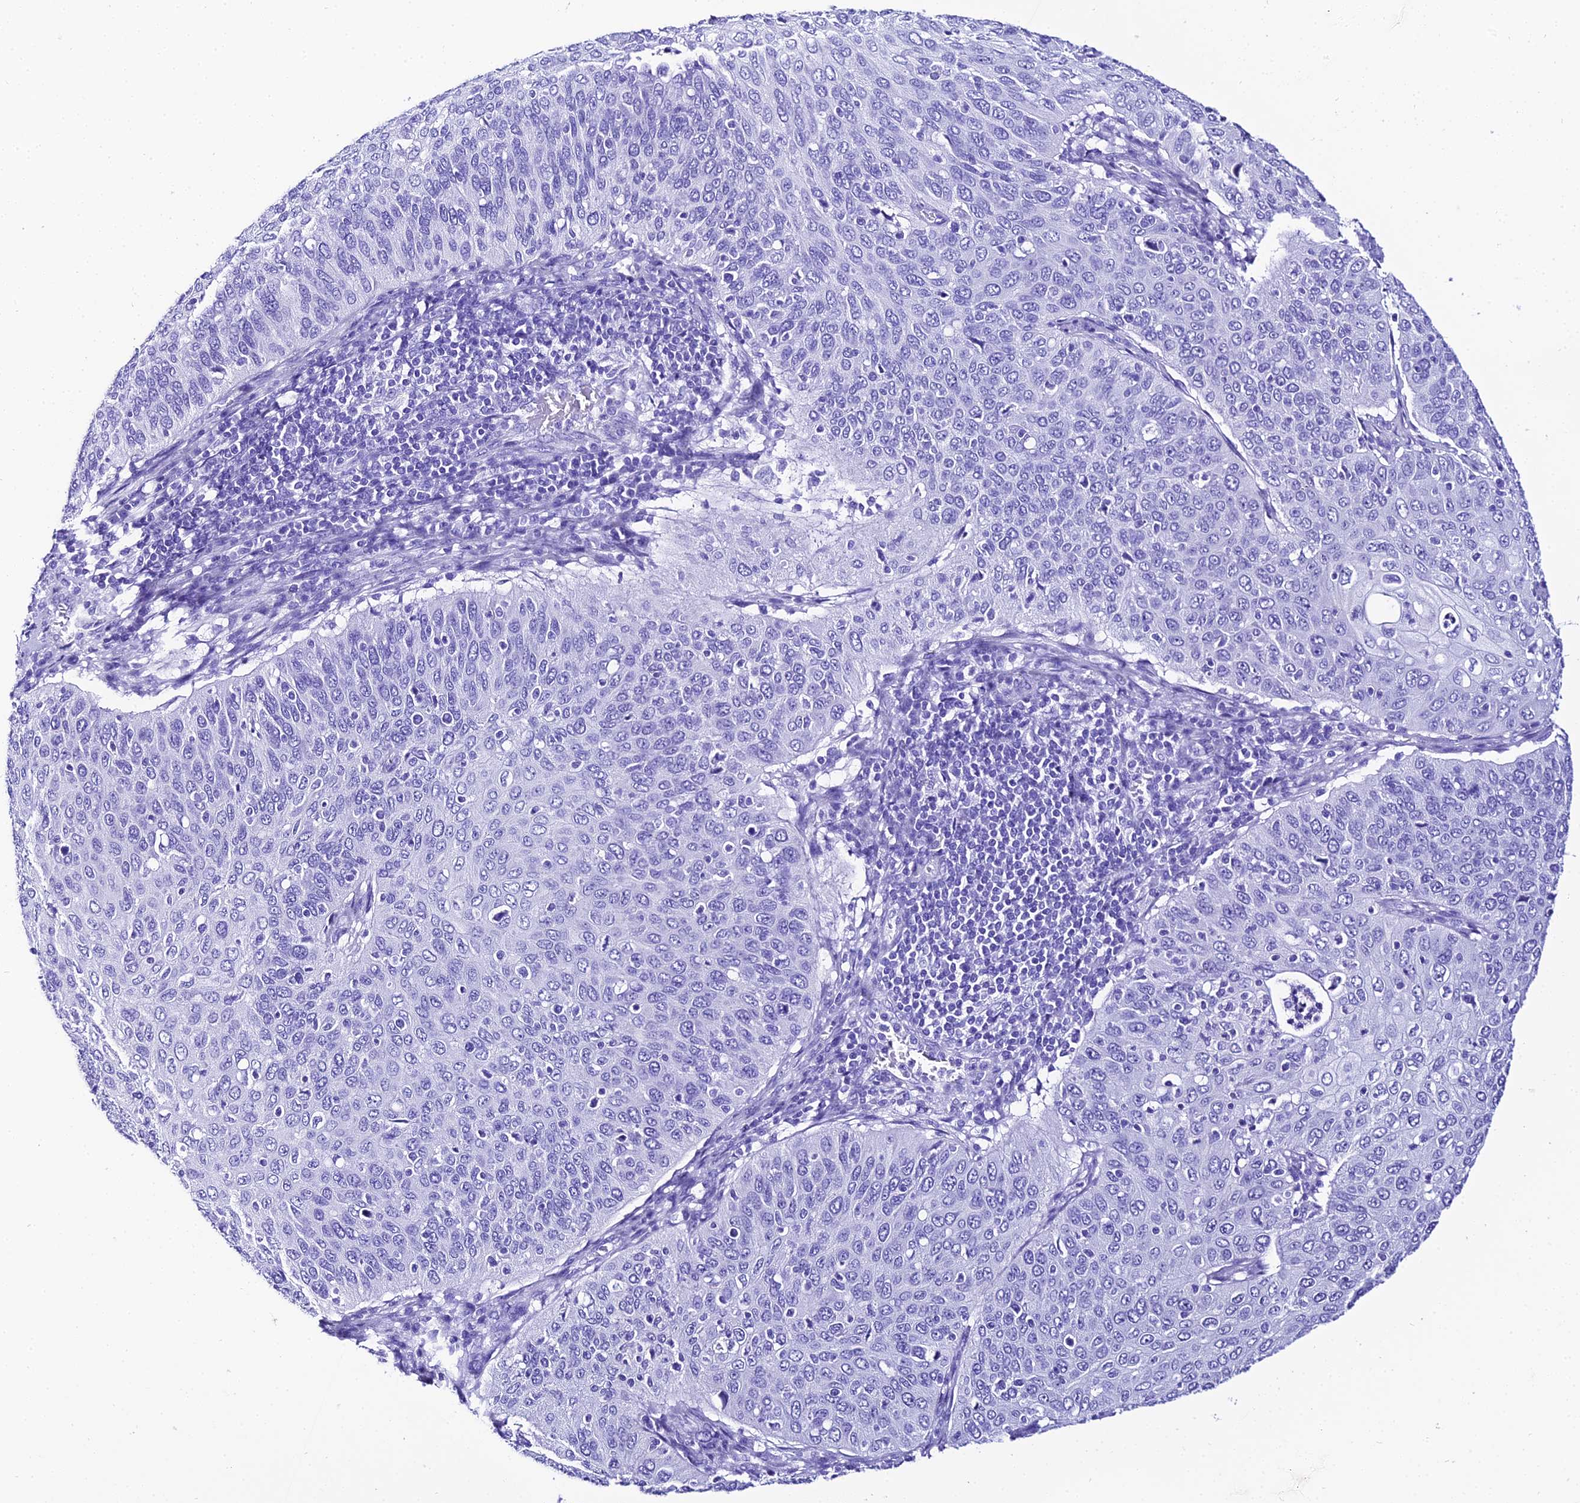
{"staining": {"intensity": "negative", "quantity": "none", "location": "none"}, "tissue": "cervical cancer", "cell_type": "Tumor cells", "image_type": "cancer", "snomed": [{"axis": "morphology", "description": "Squamous cell carcinoma, NOS"}, {"axis": "topography", "description": "Cervix"}], "caption": "The IHC image has no significant staining in tumor cells of cervical cancer (squamous cell carcinoma) tissue.", "gene": "TRMT44", "patient": {"sex": "female", "age": 36}}